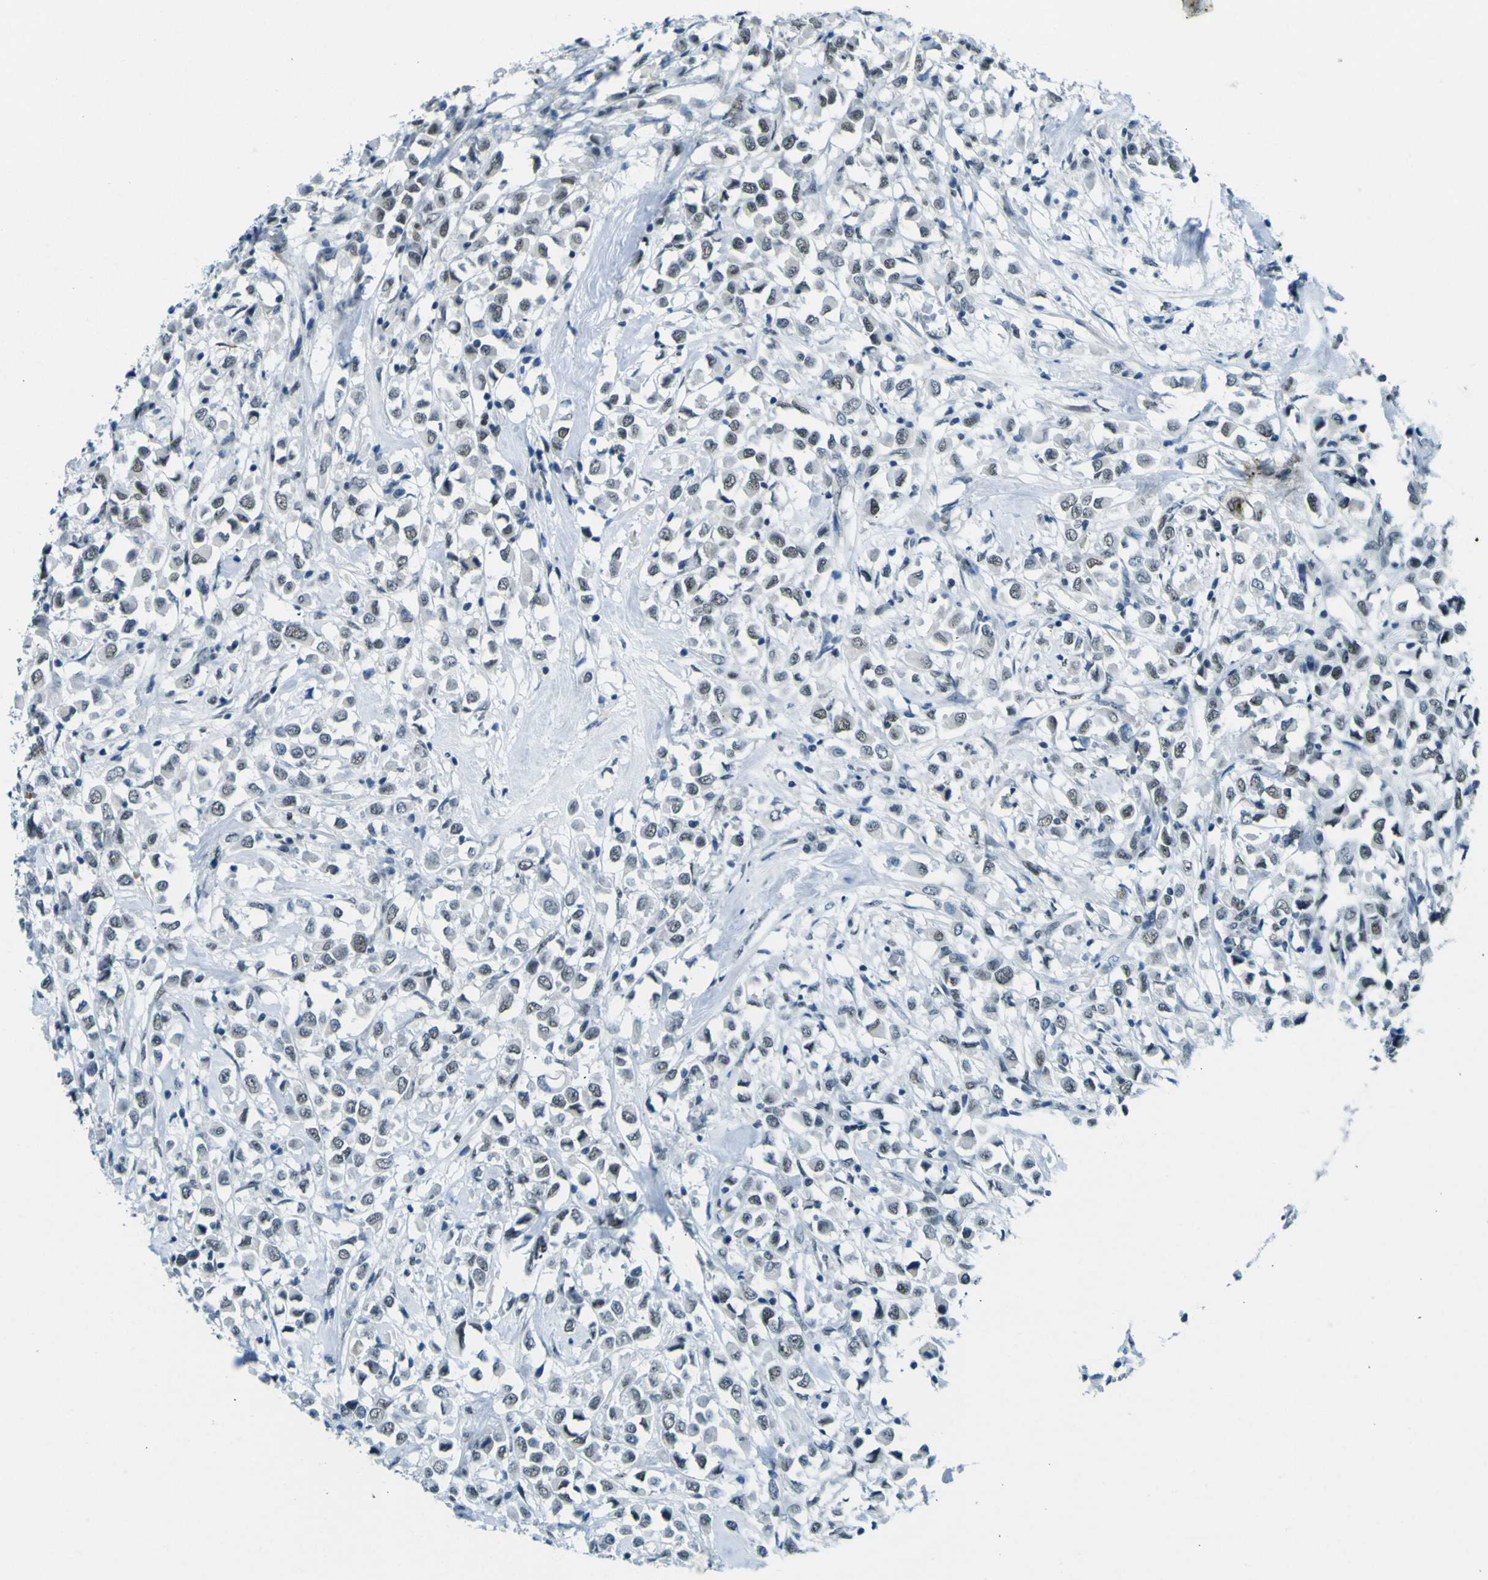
{"staining": {"intensity": "weak", "quantity": "<25%", "location": "nuclear"}, "tissue": "breast cancer", "cell_type": "Tumor cells", "image_type": "cancer", "snomed": [{"axis": "morphology", "description": "Duct carcinoma"}, {"axis": "topography", "description": "Breast"}], "caption": "Immunohistochemistry micrograph of human breast cancer (infiltrating ductal carcinoma) stained for a protein (brown), which displays no positivity in tumor cells.", "gene": "CEBPG", "patient": {"sex": "female", "age": 61}}